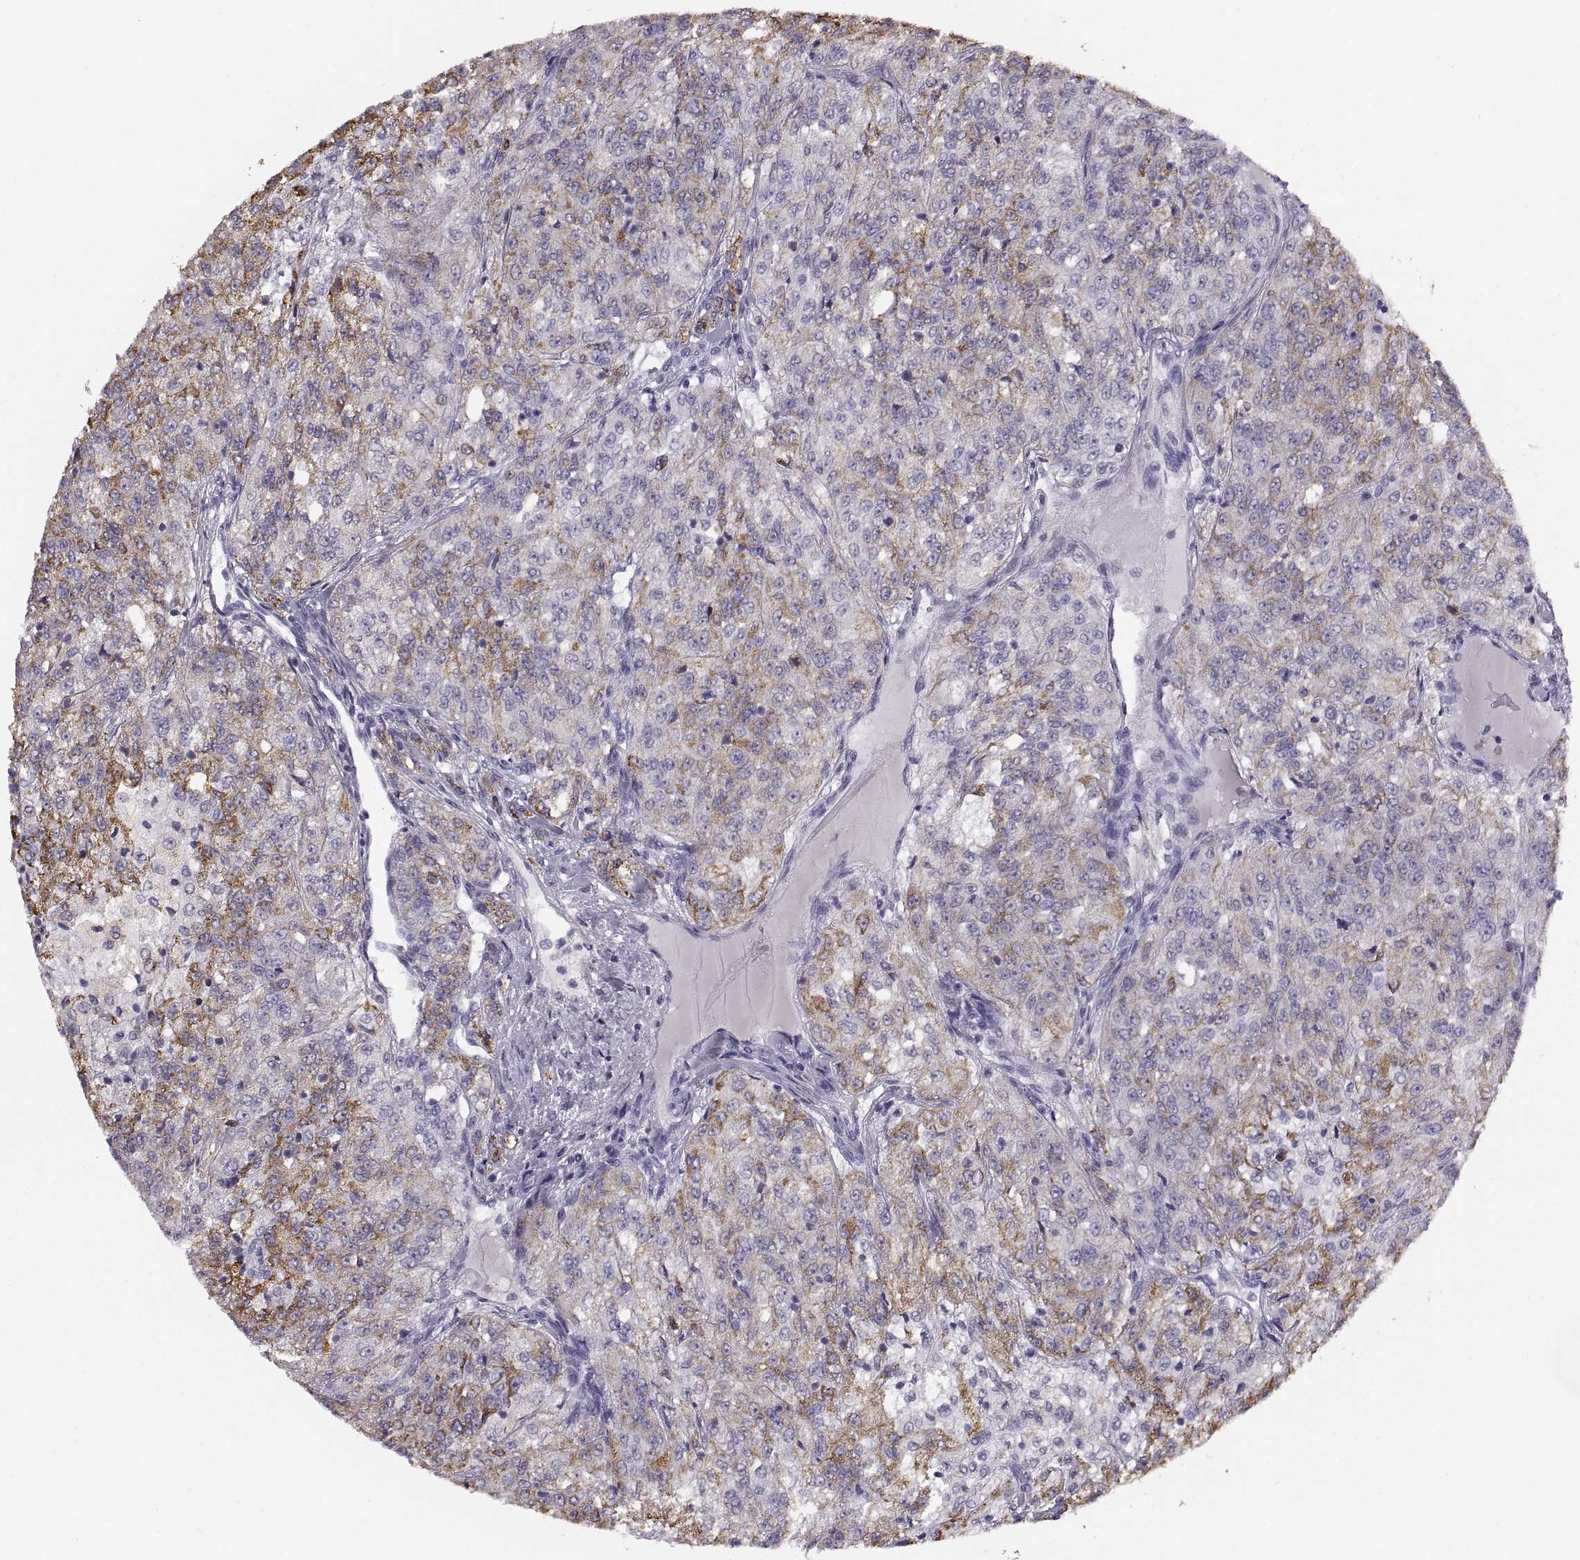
{"staining": {"intensity": "moderate", "quantity": "25%-75%", "location": "cytoplasmic/membranous"}, "tissue": "renal cancer", "cell_type": "Tumor cells", "image_type": "cancer", "snomed": [{"axis": "morphology", "description": "Adenocarcinoma, NOS"}, {"axis": "topography", "description": "Kidney"}], "caption": "Protein analysis of adenocarcinoma (renal) tissue demonstrates moderate cytoplasmic/membranous staining in approximately 25%-75% of tumor cells.", "gene": "COL9A3", "patient": {"sex": "female", "age": 63}}